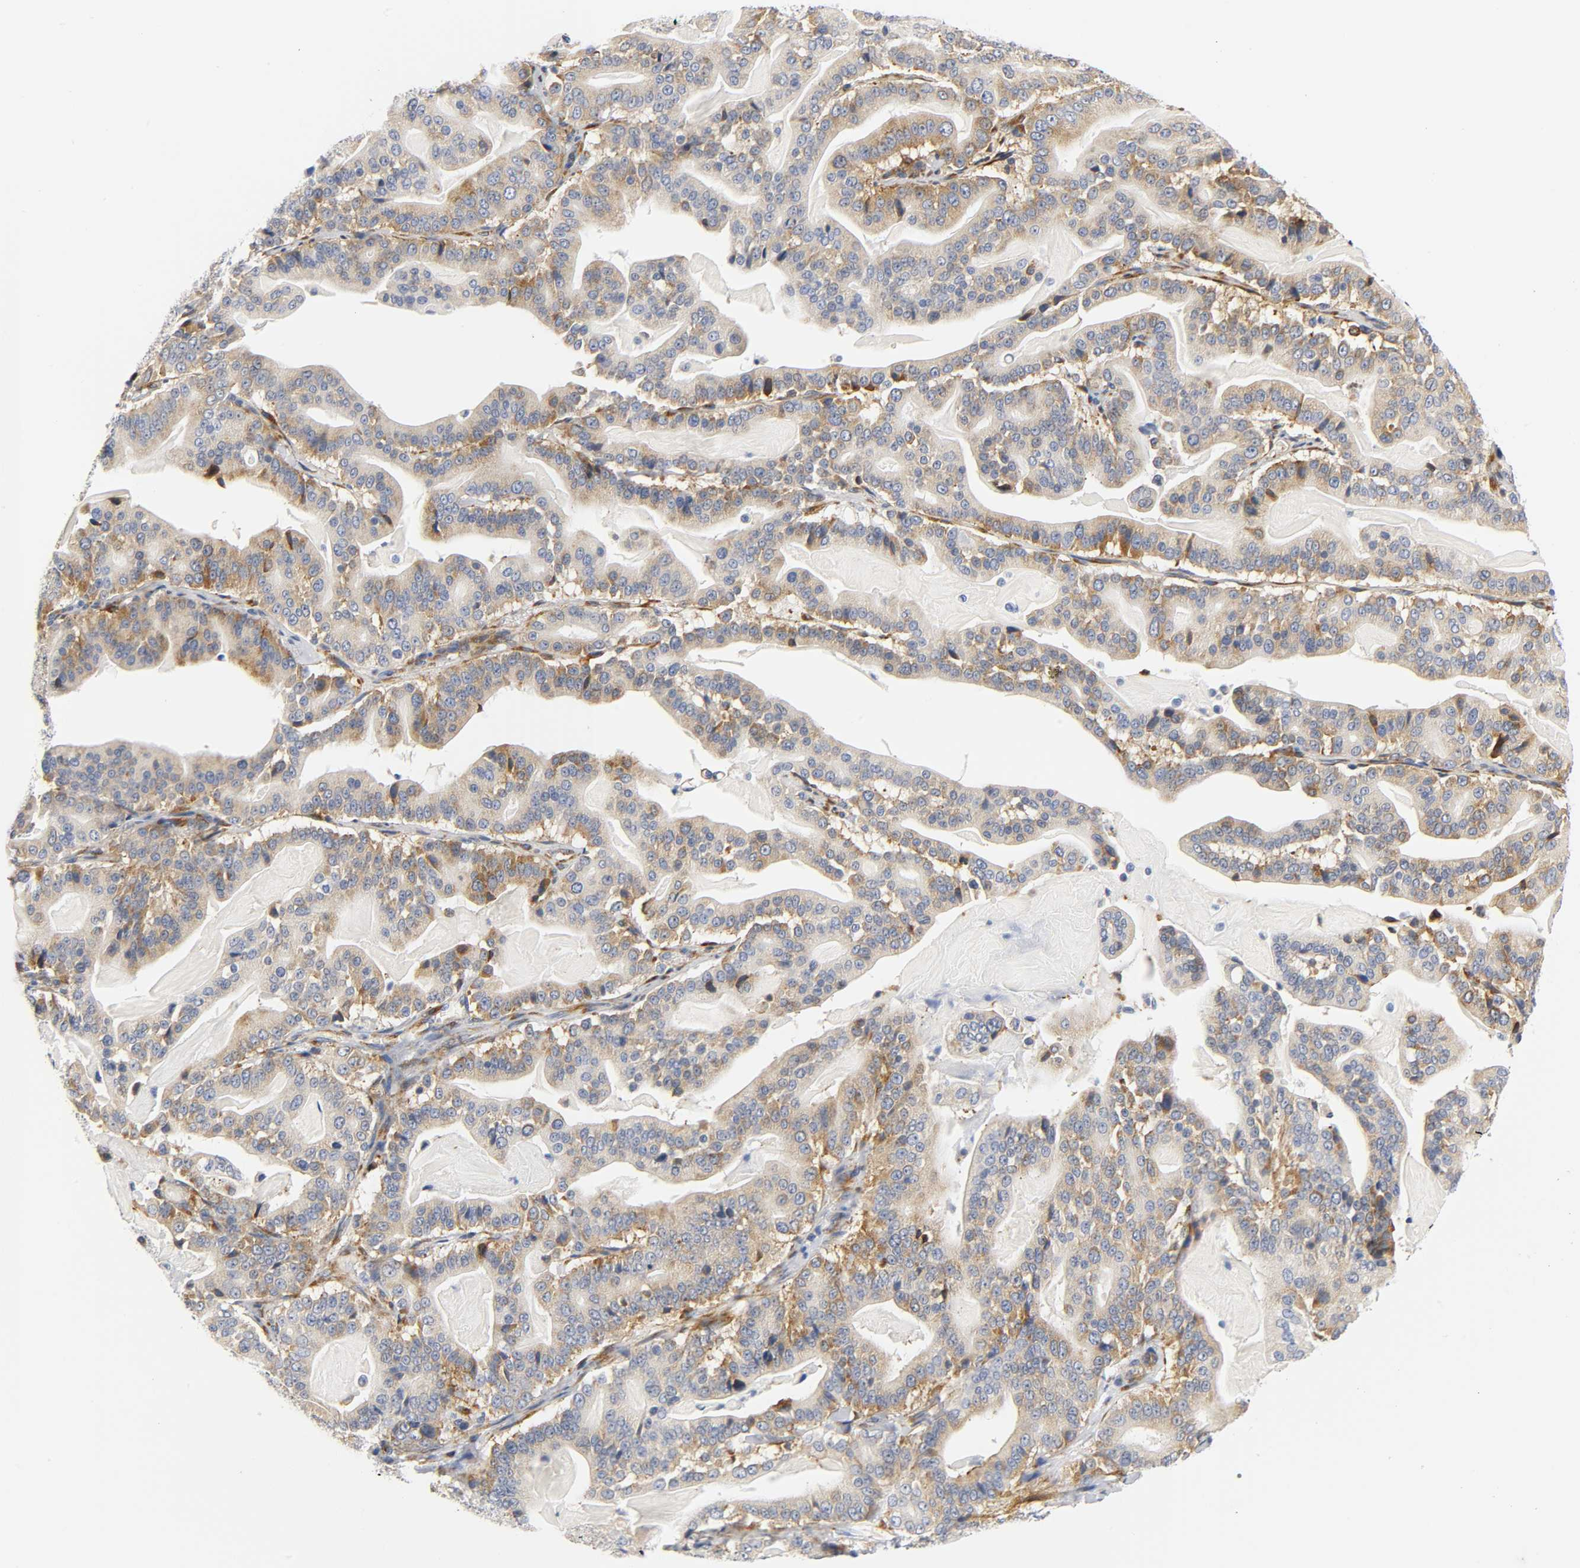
{"staining": {"intensity": "moderate", "quantity": "25%-75%", "location": "cytoplasmic/membranous"}, "tissue": "pancreatic cancer", "cell_type": "Tumor cells", "image_type": "cancer", "snomed": [{"axis": "morphology", "description": "Adenocarcinoma, NOS"}, {"axis": "topography", "description": "Pancreas"}], "caption": "This histopathology image demonstrates pancreatic cancer stained with IHC to label a protein in brown. The cytoplasmic/membranous of tumor cells show moderate positivity for the protein. Nuclei are counter-stained blue.", "gene": "REL", "patient": {"sex": "male", "age": 63}}